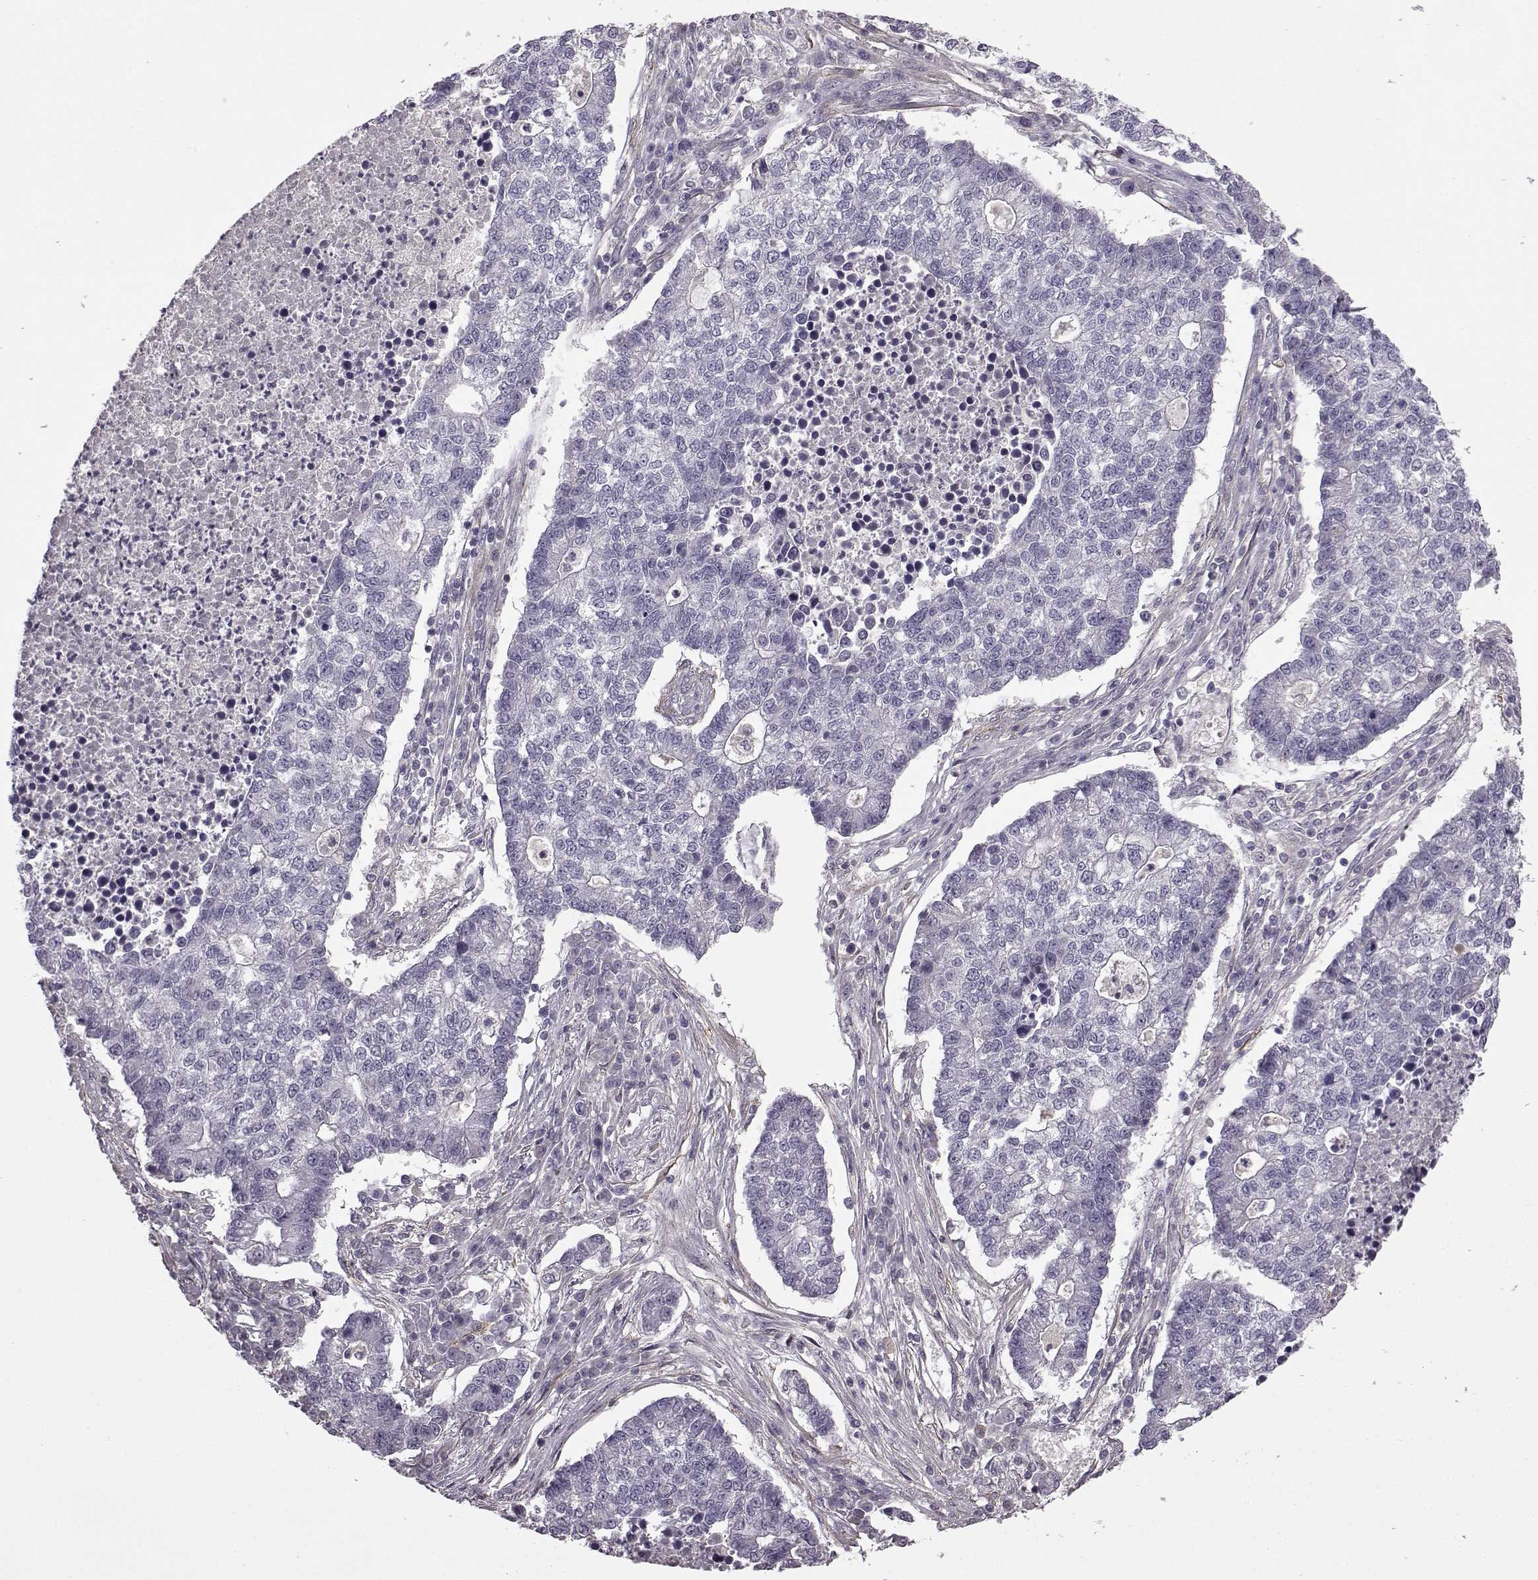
{"staining": {"intensity": "negative", "quantity": "none", "location": "none"}, "tissue": "lung cancer", "cell_type": "Tumor cells", "image_type": "cancer", "snomed": [{"axis": "morphology", "description": "Adenocarcinoma, NOS"}, {"axis": "topography", "description": "Lung"}], "caption": "This is a histopathology image of immunohistochemistry (IHC) staining of lung cancer (adenocarcinoma), which shows no positivity in tumor cells.", "gene": "KRT85", "patient": {"sex": "male", "age": 57}}